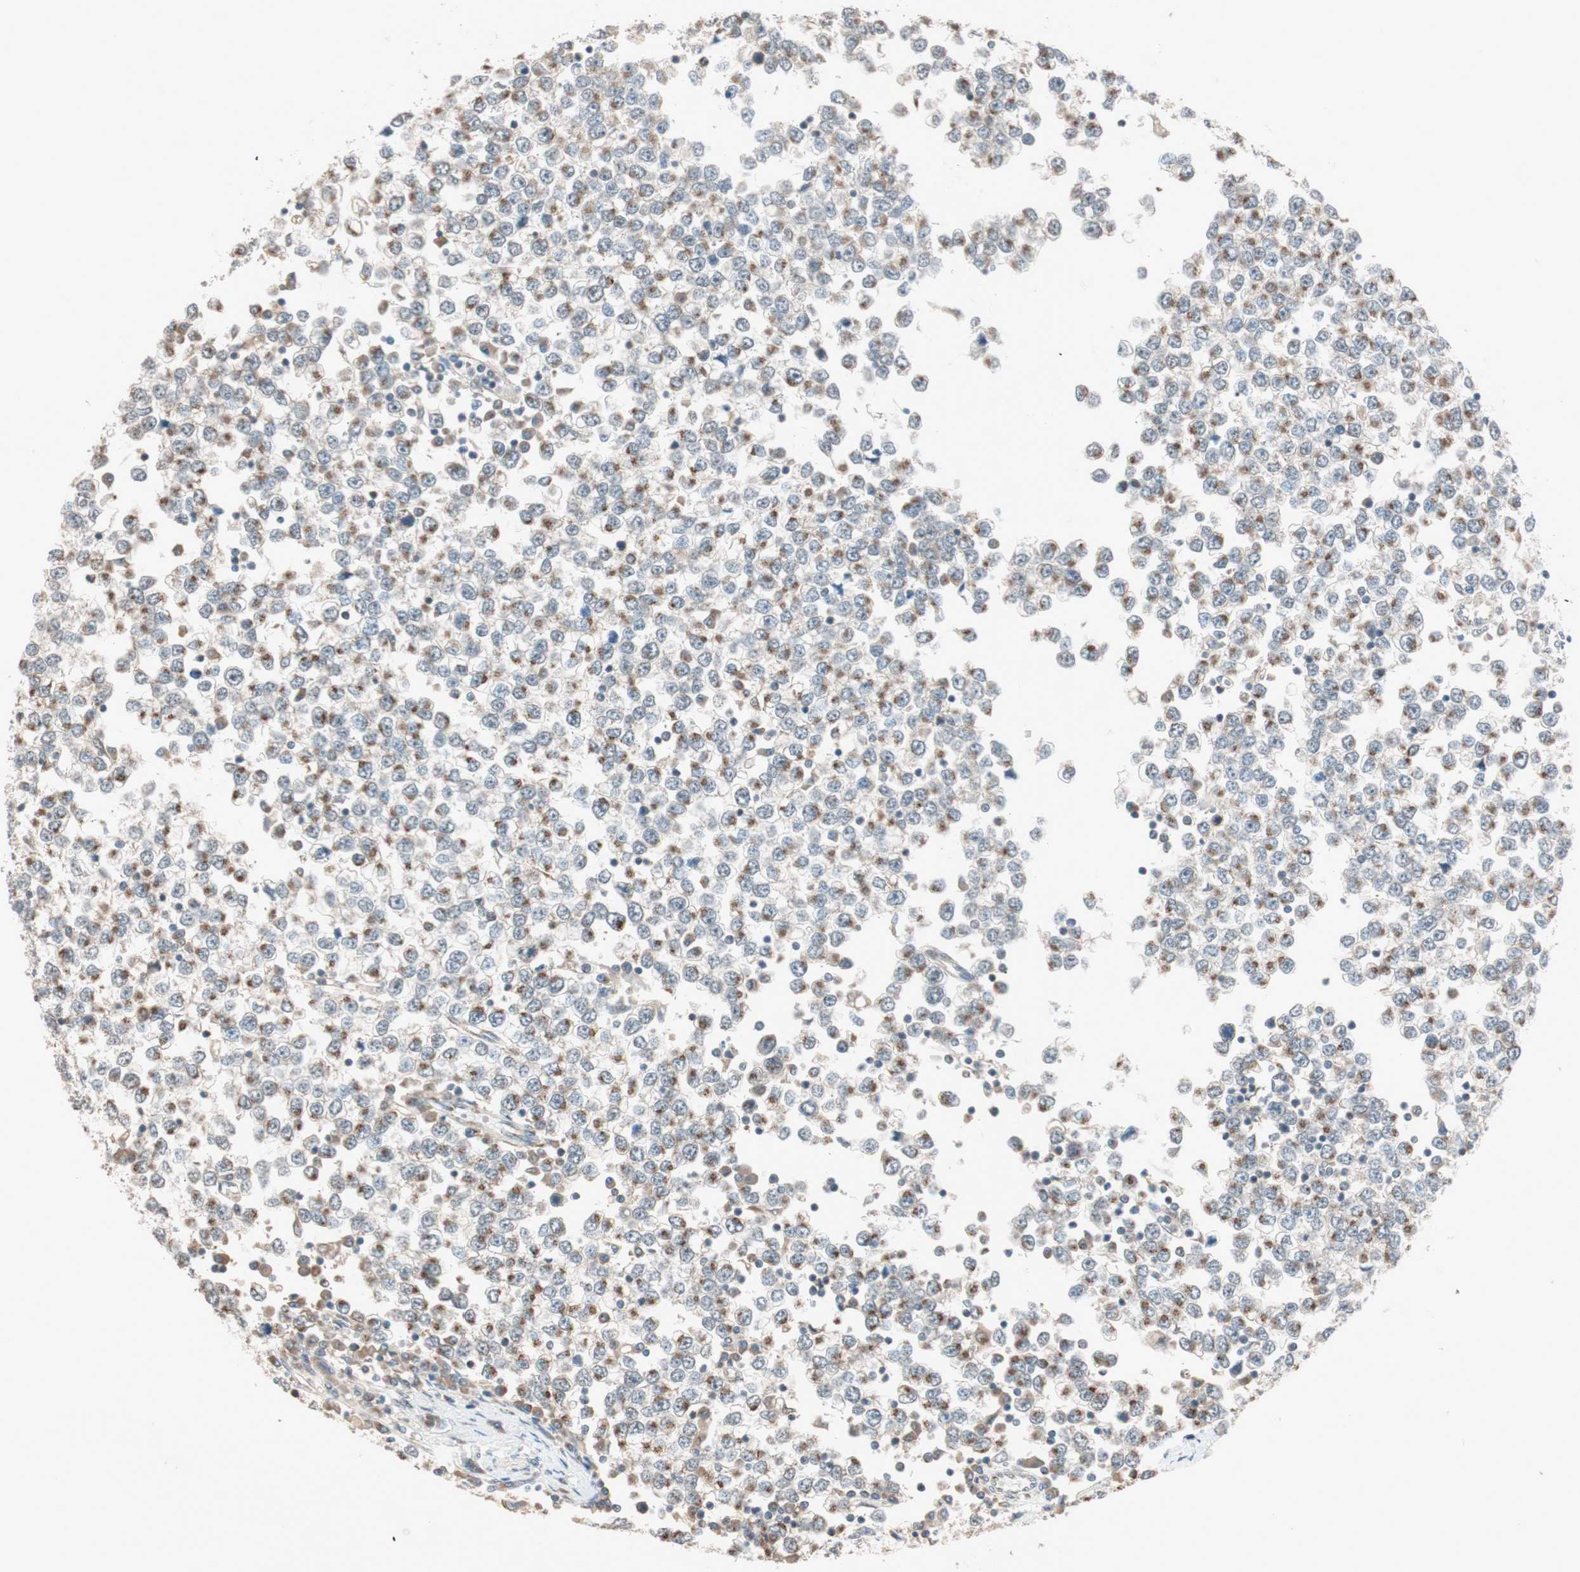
{"staining": {"intensity": "moderate", "quantity": "25%-75%", "location": "cytoplasmic/membranous"}, "tissue": "testis cancer", "cell_type": "Tumor cells", "image_type": "cancer", "snomed": [{"axis": "morphology", "description": "Seminoma, NOS"}, {"axis": "topography", "description": "Testis"}], "caption": "Immunohistochemical staining of testis seminoma shows medium levels of moderate cytoplasmic/membranous positivity in about 25%-75% of tumor cells. The staining was performed using DAB, with brown indicating positive protein expression. Nuclei are stained blue with hematoxylin.", "gene": "SEC16A", "patient": {"sex": "male", "age": 65}}